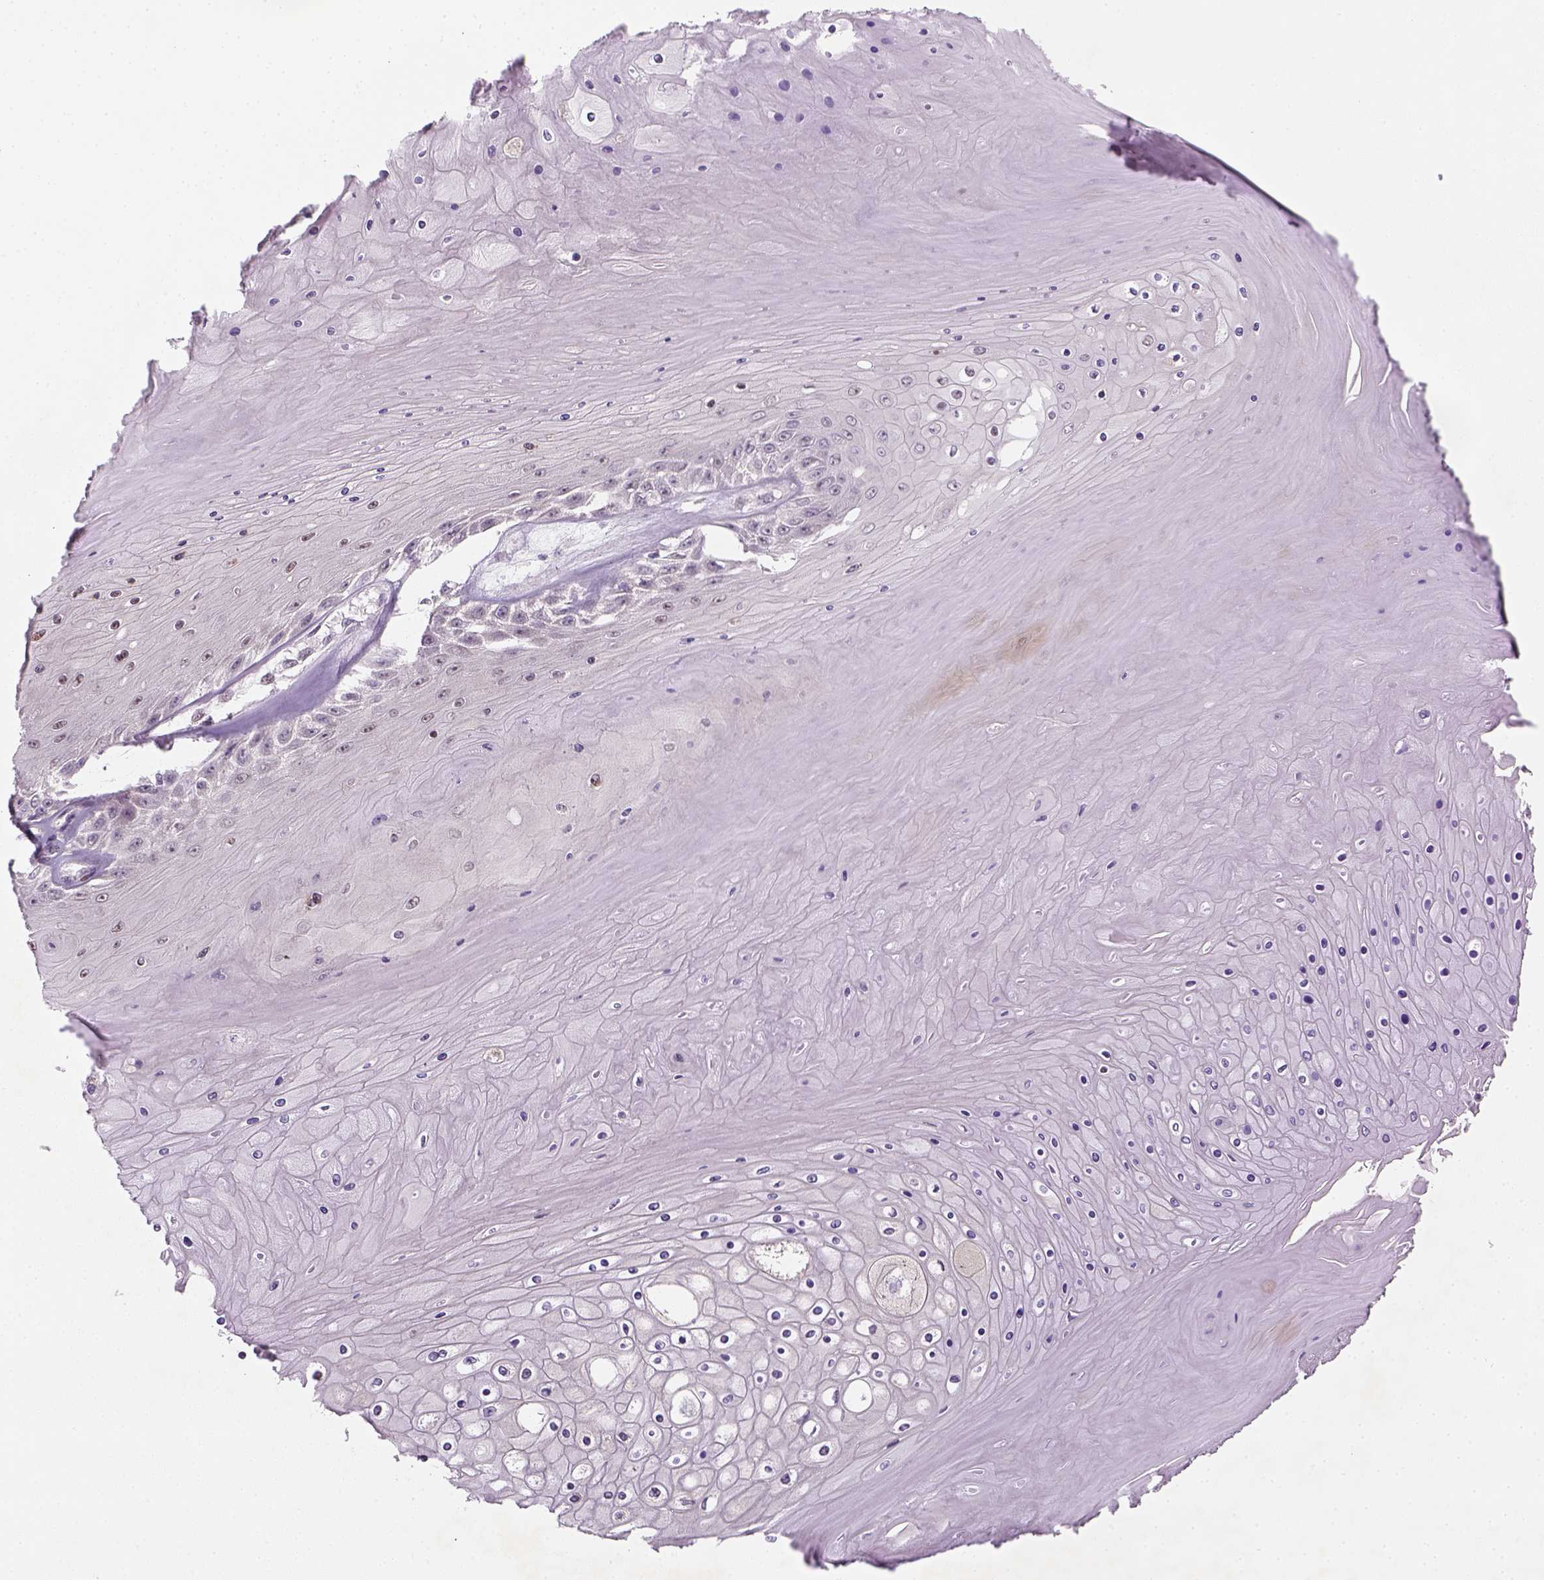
{"staining": {"intensity": "negative", "quantity": "none", "location": "none"}, "tissue": "skin cancer", "cell_type": "Tumor cells", "image_type": "cancer", "snomed": [{"axis": "morphology", "description": "Squamous cell carcinoma, NOS"}, {"axis": "topography", "description": "Skin"}], "caption": "A photomicrograph of skin squamous cell carcinoma stained for a protein exhibits no brown staining in tumor cells.", "gene": "MAGEB3", "patient": {"sex": "male", "age": 62}}